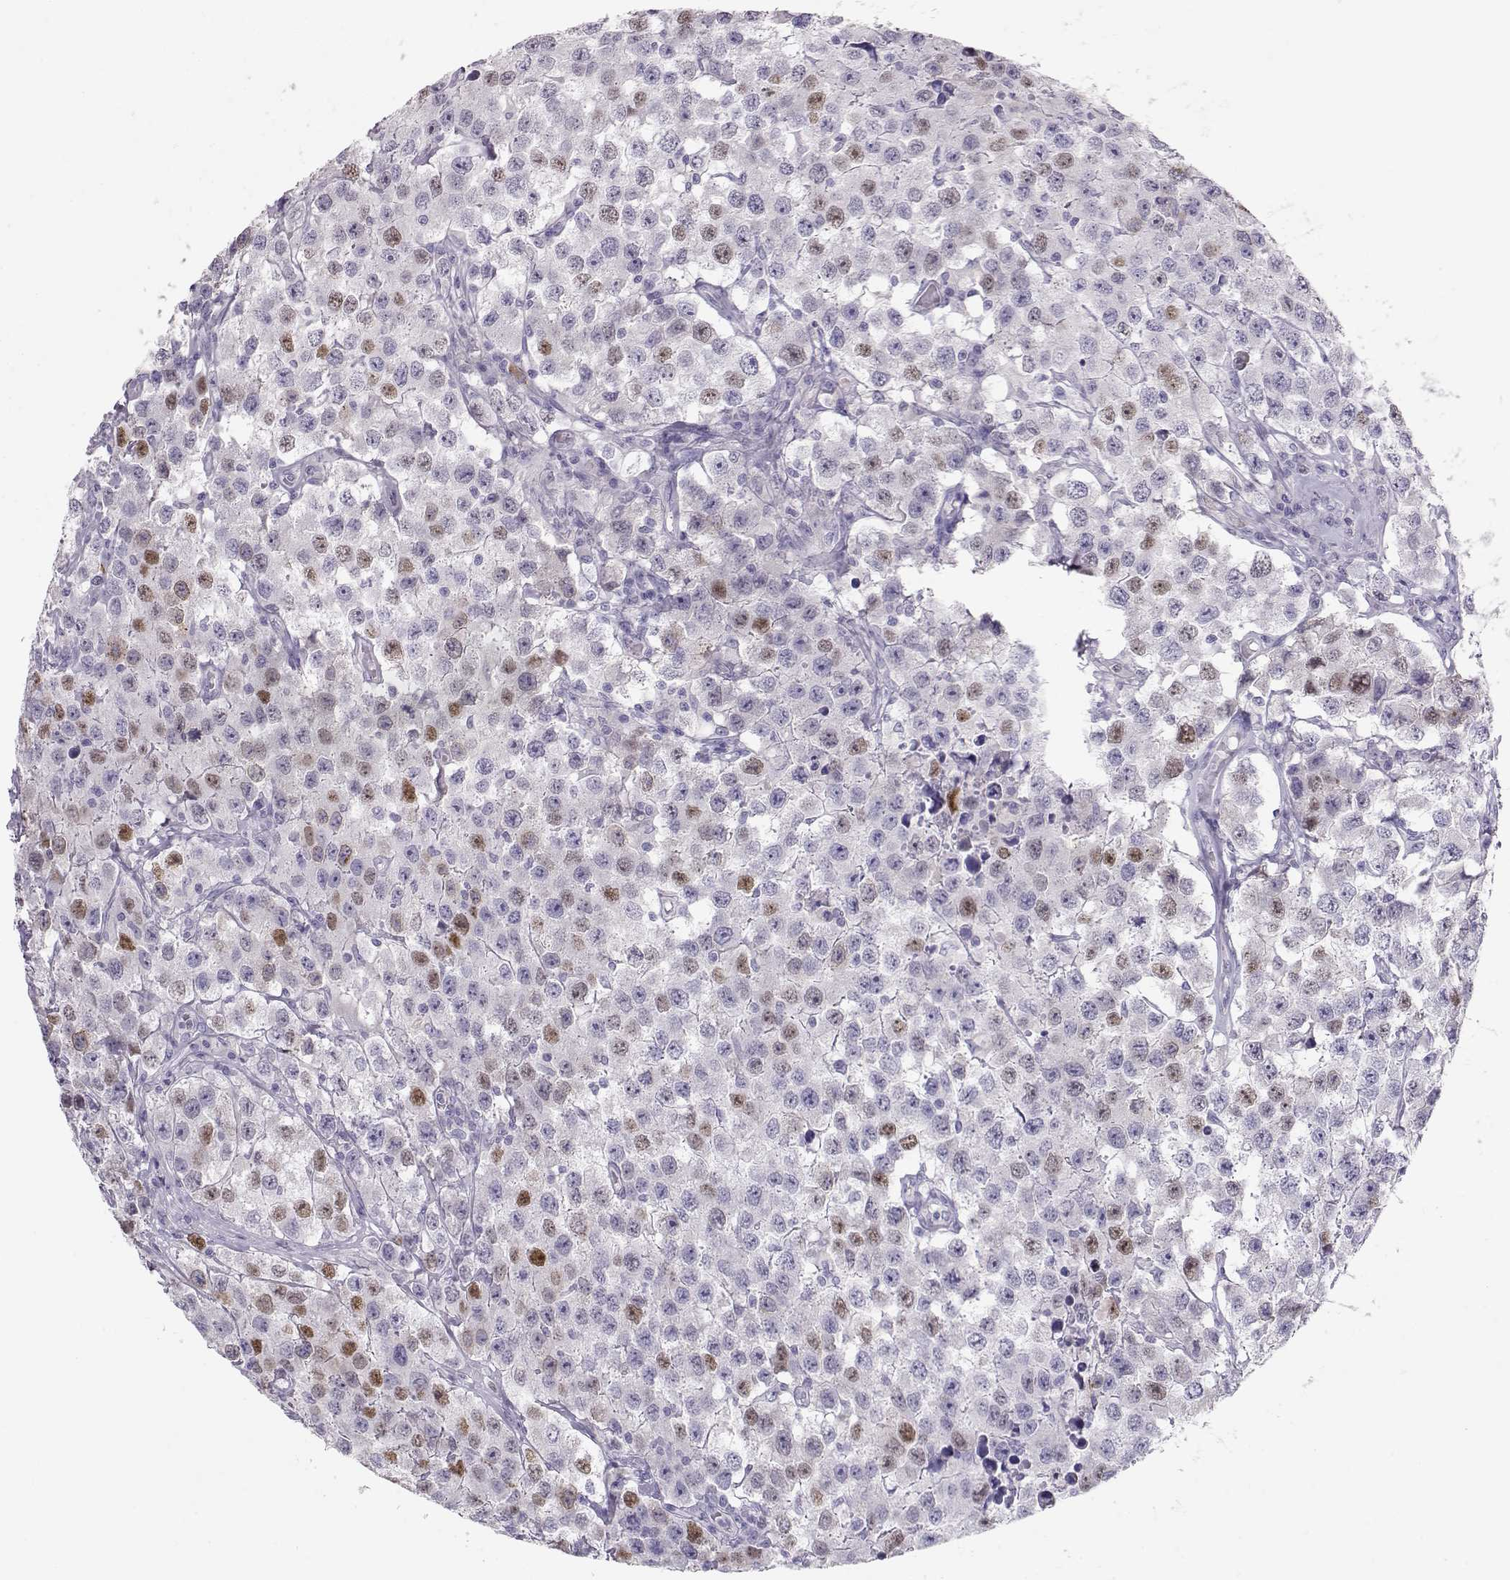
{"staining": {"intensity": "moderate", "quantity": "<25%", "location": "nuclear"}, "tissue": "testis cancer", "cell_type": "Tumor cells", "image_type": "cancer", "snomed": [{"axis": "morphology", "description": "Seminoma, NOS"}, {"axis": "topography", "description": "Testis"}], "caption": "Moderate nuclear expression for a protein is present in approximately <25% of tumor cells of testis cancer (seminoma) using immunohistochemistry.", "gene": "OPN5", "patient": {"sex": "male", "age": 52}}